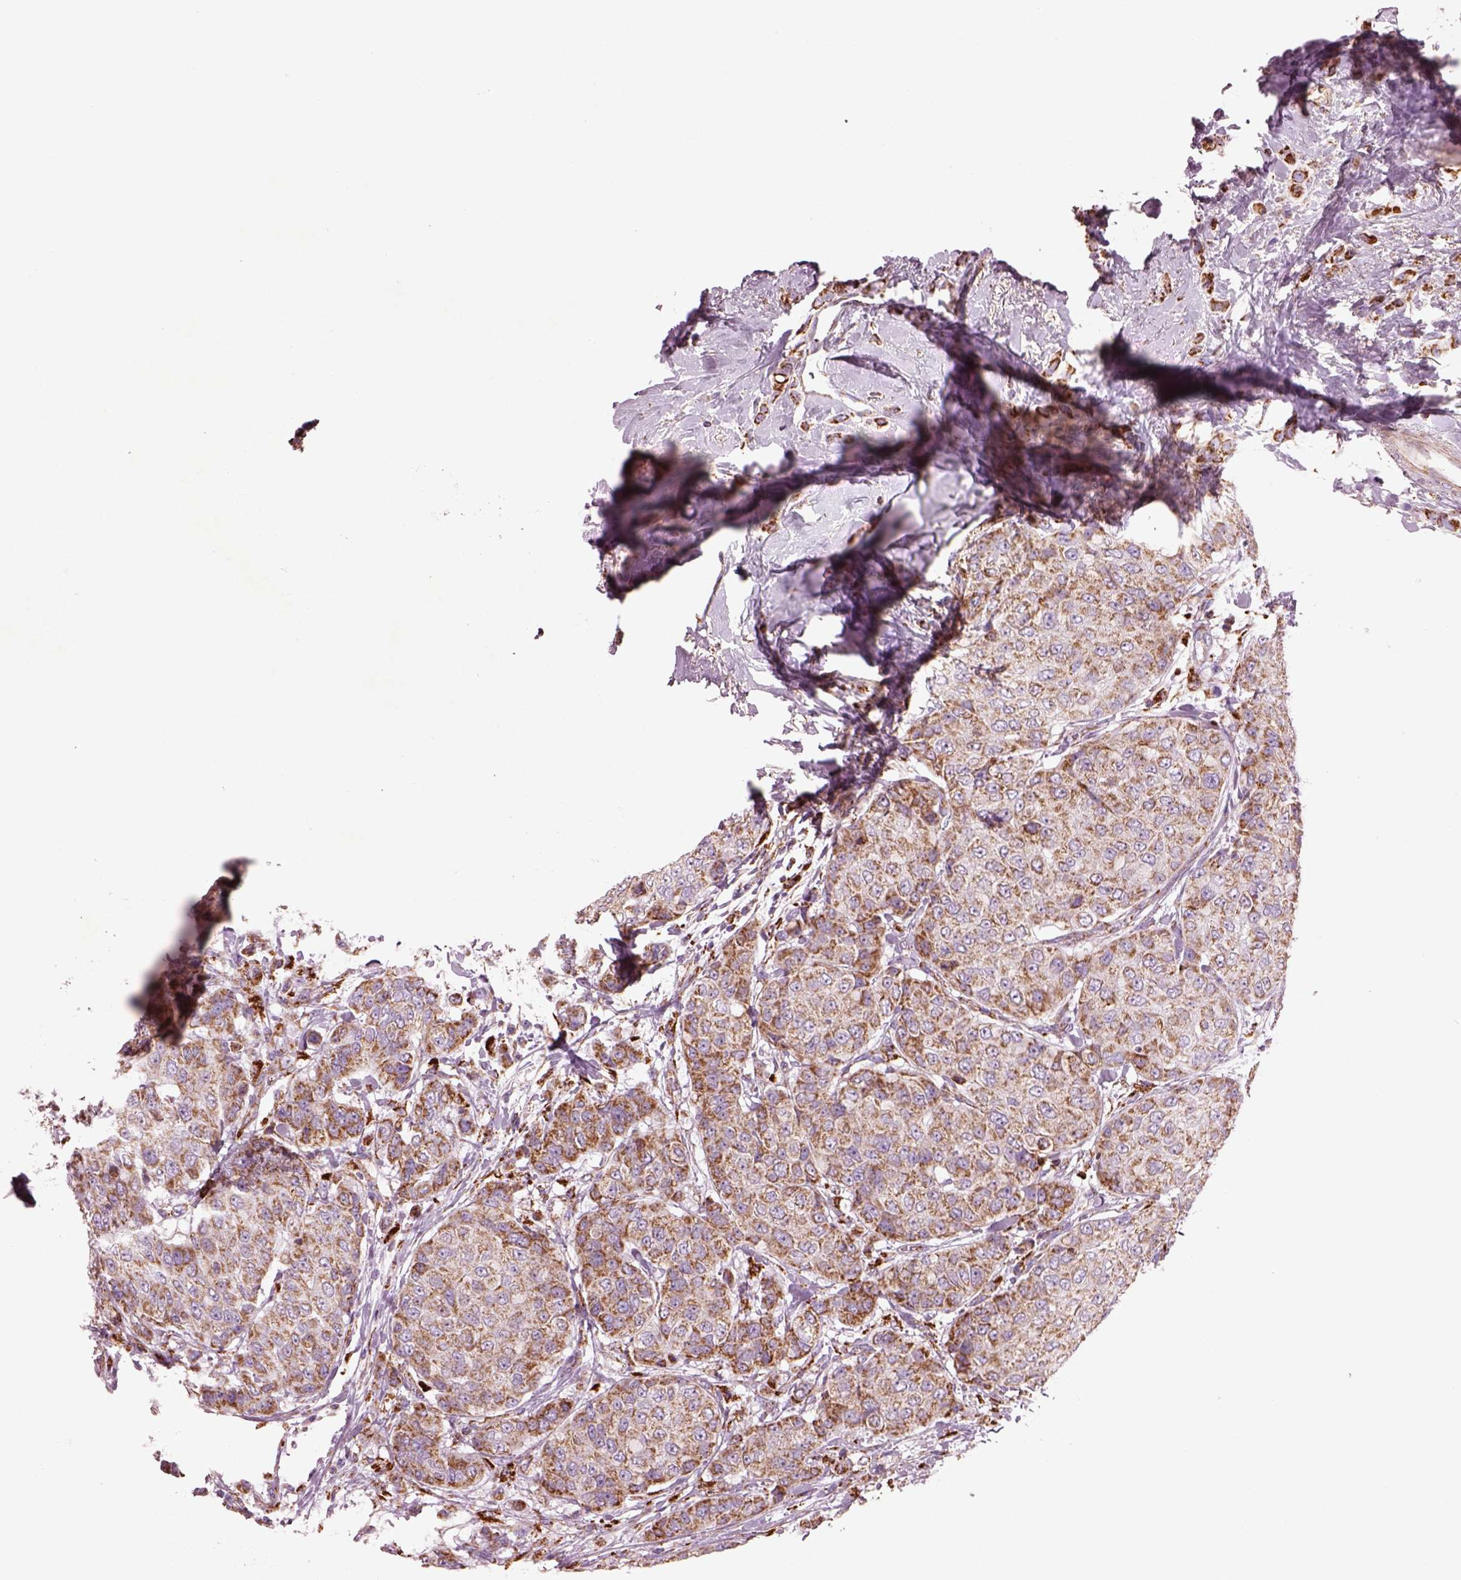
{"staining": {"intensity": "moderate", "quantity": ">75%", "location": "cytoplasmic/membranous"}, "tissue": "breast cancer", "cell_type": "Tumor cells", "image_type": "cancer", "snomed": [{"axis": "morphology", "description": "Duct carcinoma"}, {"axis": "topography", "description": "Breast"}], "caption": "Breast cancer (infiltrating ductal carcinoma) stained with IHC exhibits moderate cytoplasmic/membranous expression in about >75% of tumor cells. Nuclei are stained in blue.", "gene": "SLC25A24", "patient": {"sex": "female", "age": 27}}